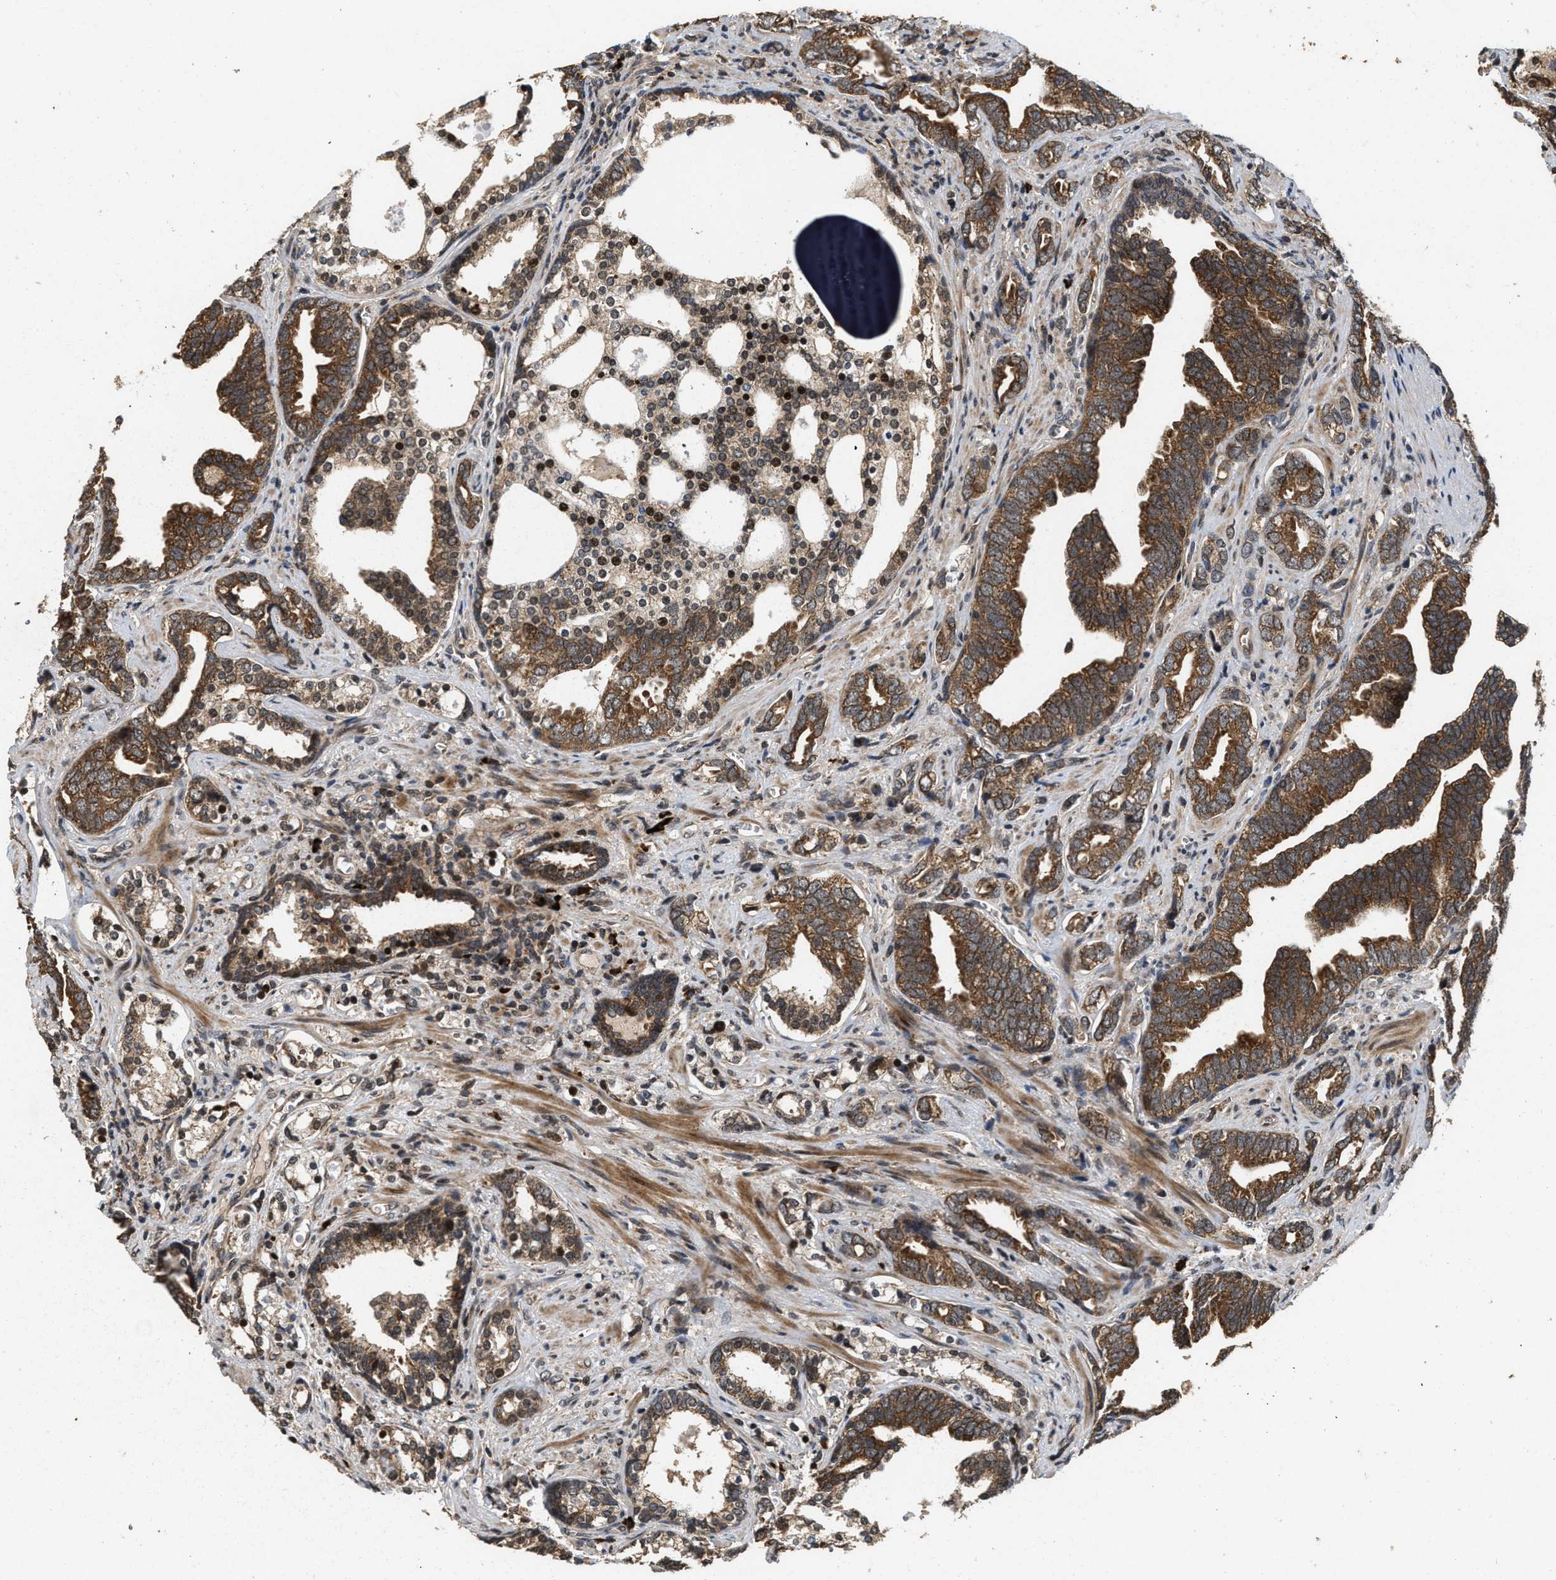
{"staining": {"intensity": "moderate", "quantity": ">75%", "location": "cytoplasmic/membranous"}, "tissue": "prostate cancer", "cell_type": "Tumor cells", "image_type": "cancer", "snomed": [{"axis": "morphology", "description": "Adenocarcinoma, Medium grade"}, {"axis": "topography", "description": "Prostate"}], "caption": "Prostate cancer was stained to show a protein in brown. There is medium levels of moderate cytoplasmic/membranous expression in about >75% of tumor cells.", "gene": "ELP2", "patient": {"sex": "male", "age": 67}}